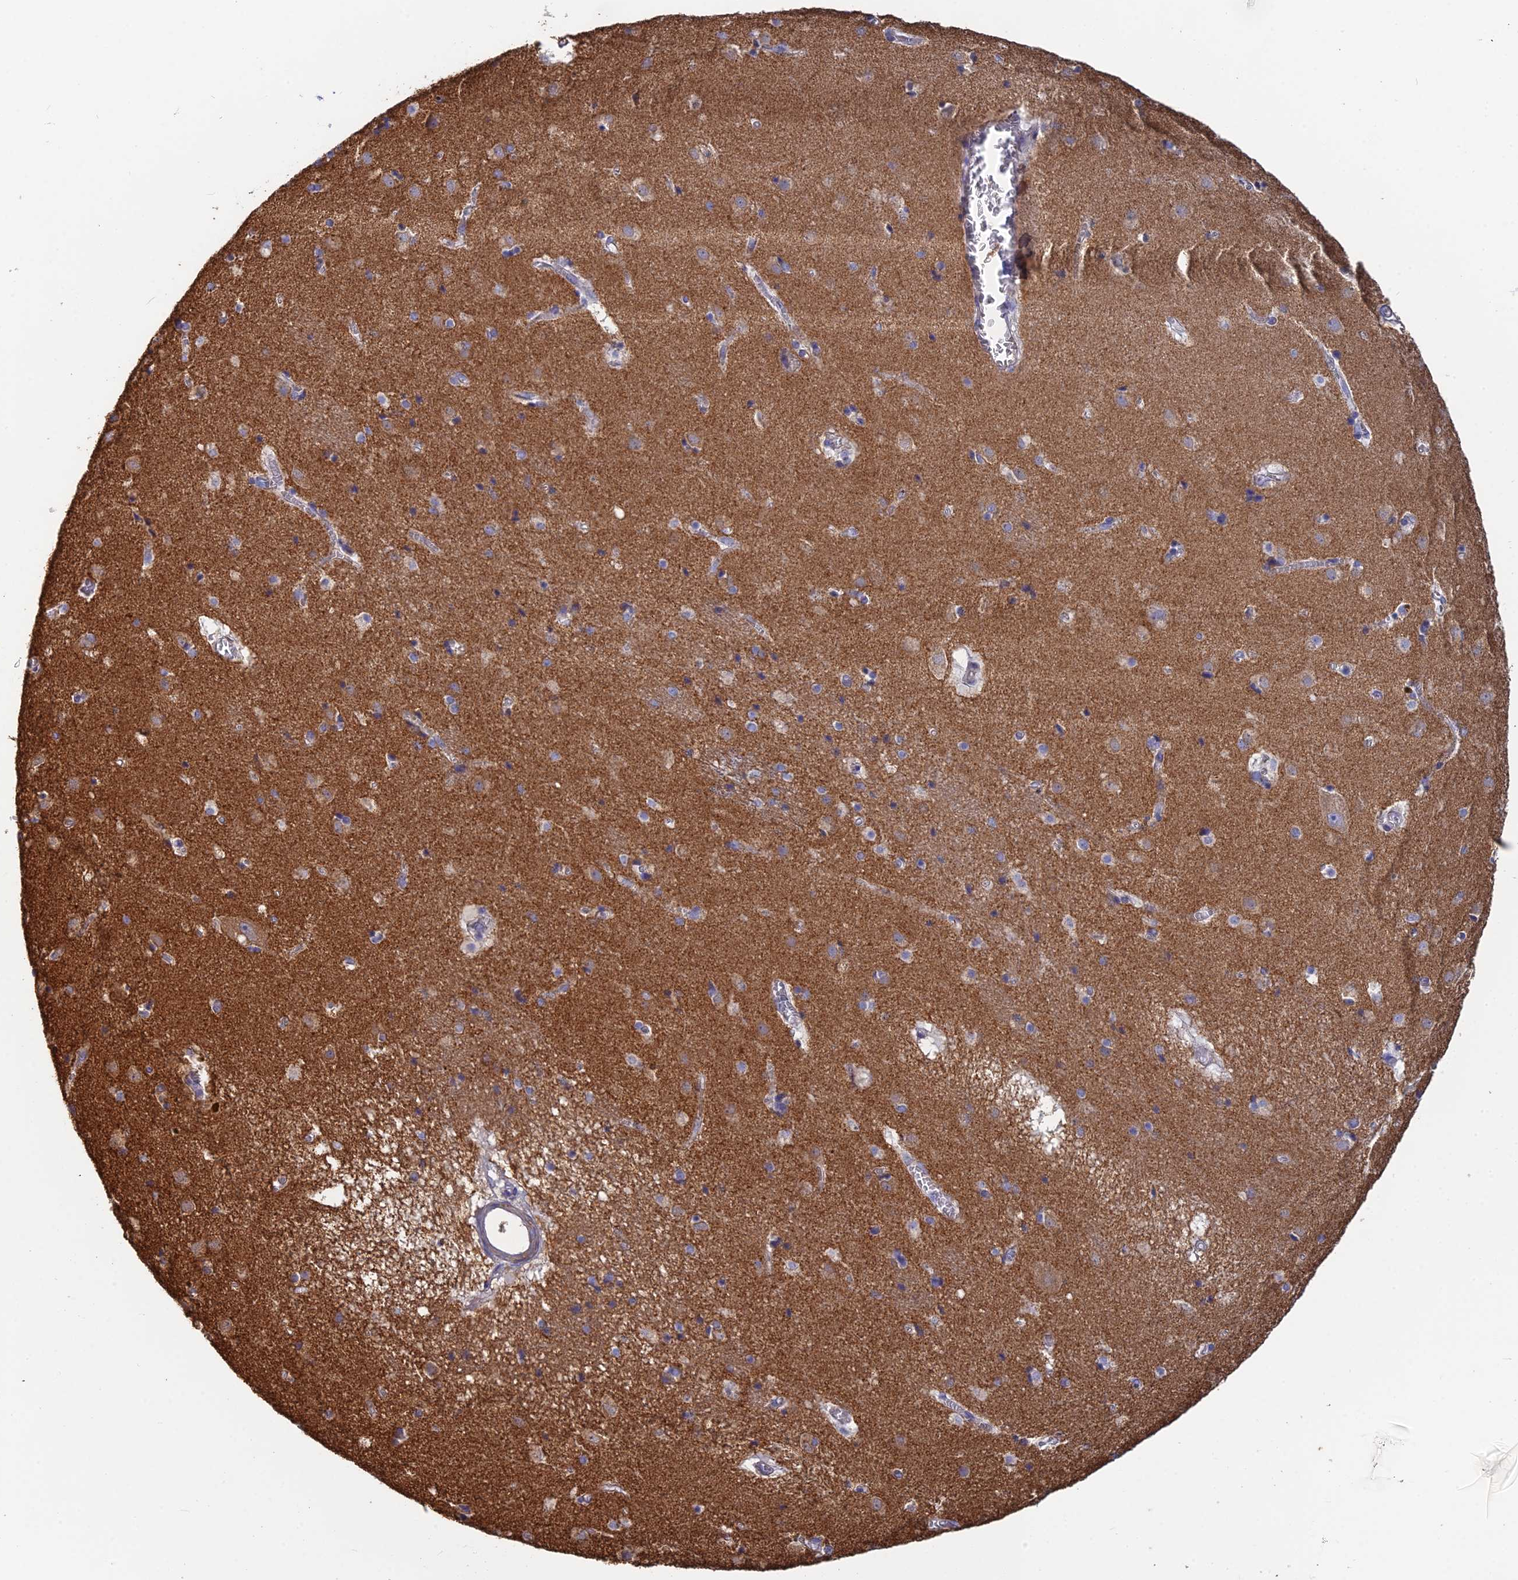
{"staining": {"intensity": "weak", "quantity": "25%-75%", "location": "cytoplasmic/membranous"}, "tissue": "caudate", "cell_type": "Glial cells", "image_type": "normal", "snomed": [{"axis": "morphology", "description": "Normal tissue, NOS"}, {"axis": "topography", "description": "Lateral ventricle wall"}], "caption": "The photomicrograph shows staining of benign caudate, revealing weak cytoplasmic/membranous protein expression (brown color) within glial cells.", "gene": "PCDHA5", "patient": {"sex": "male", "age": 70}}